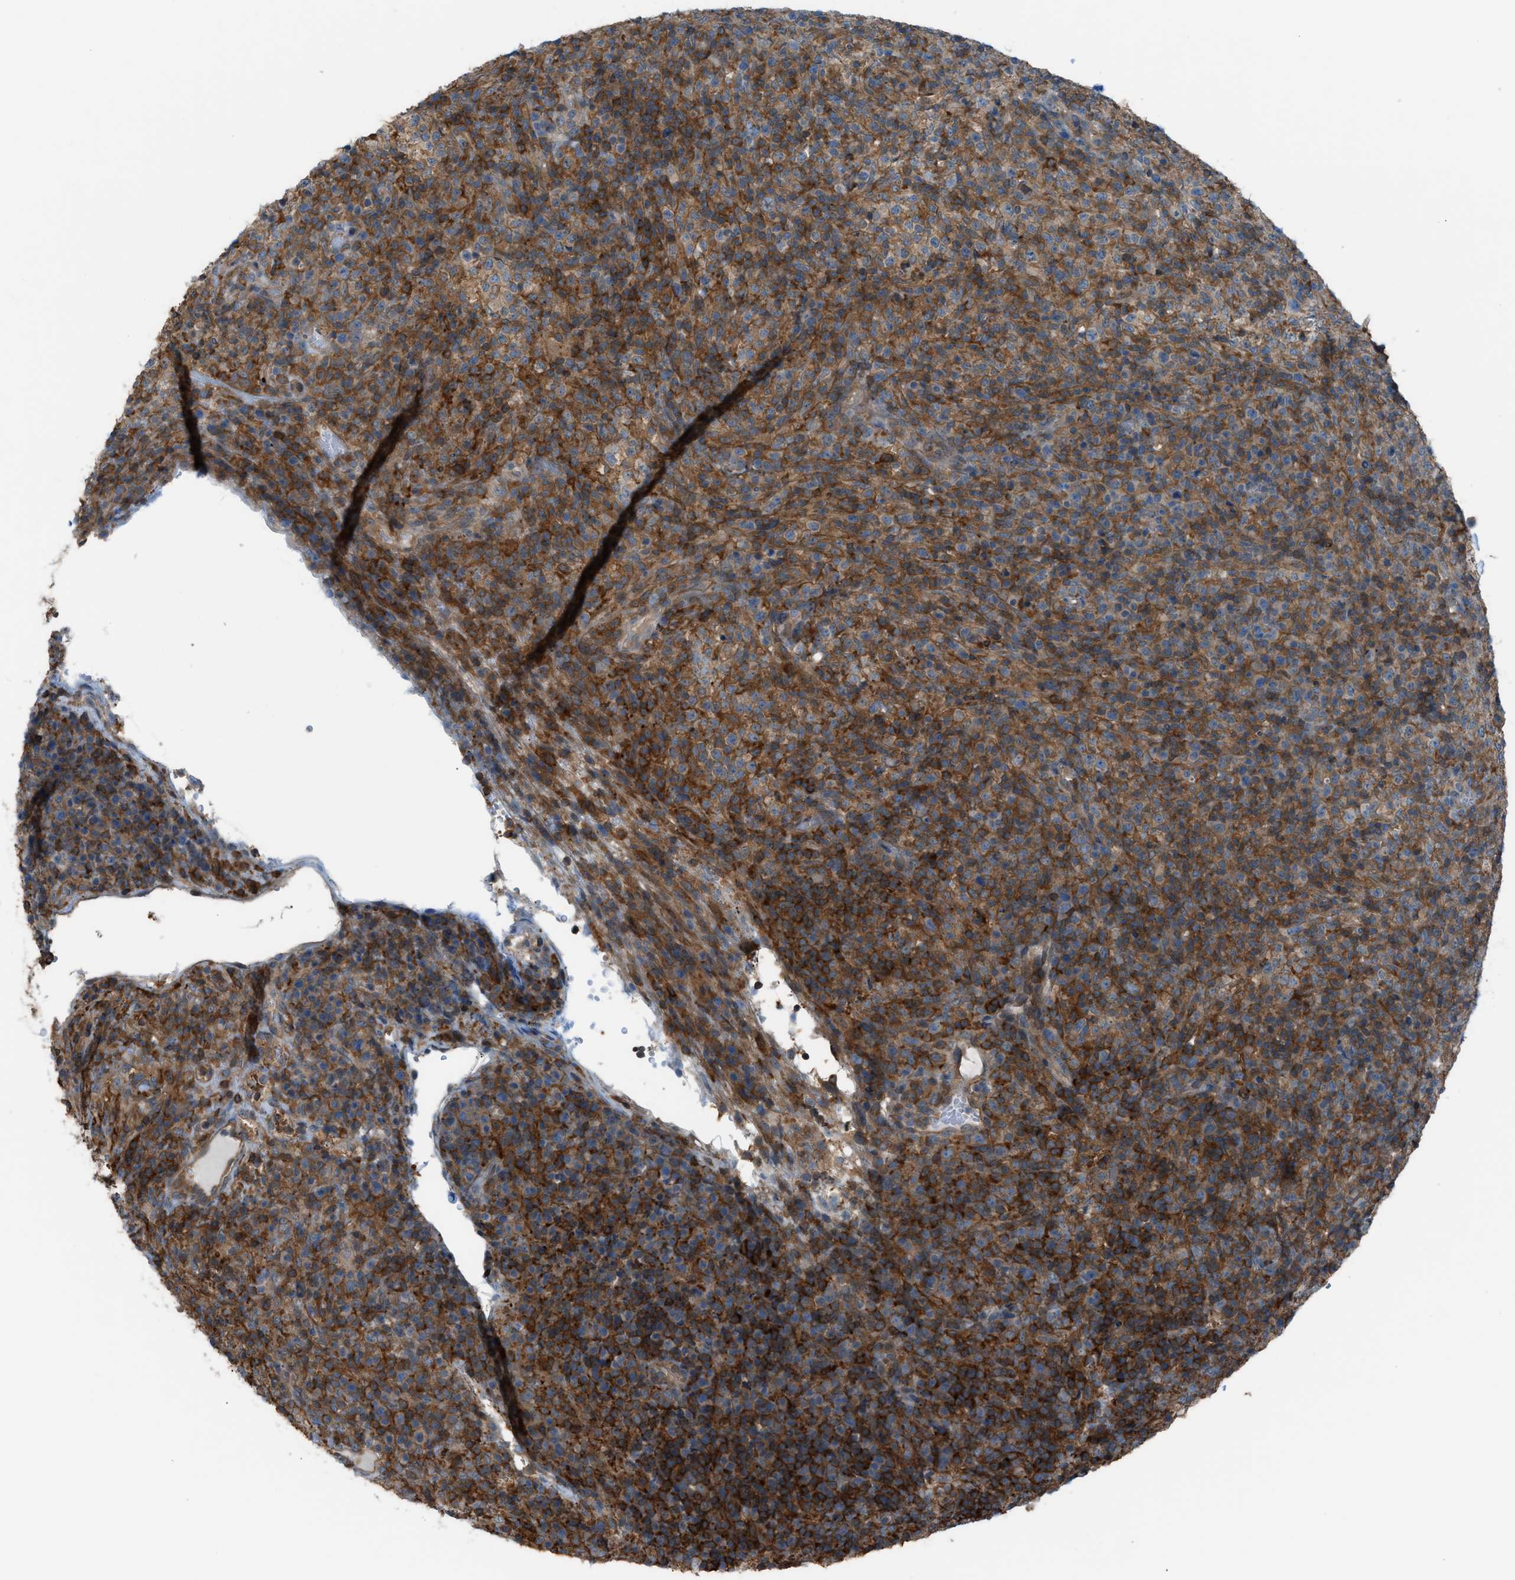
{"staining": {"intensity": "strong", "quantity": "25%-75%", "location": "cytoplasmic/membranous"}, "tissue": "lymphoma", "cell_type": "Tumor cells", "image_type": "cancer", "snomed": [{"axis": "morphology", "description": "Malignant lymphoma, non-Hodgkin's type, High grade"}, {"axis": "topography", "description": "Lymph node"}], "caption": "Approximately 25%-75% of tumor cells in lymphoma show strong cytoplasmic/membranous protein staining as visualized by brown immunohistochemical staining.", "gene": "DYRK1A", "patient": {"sex": "female", "age": 76}}